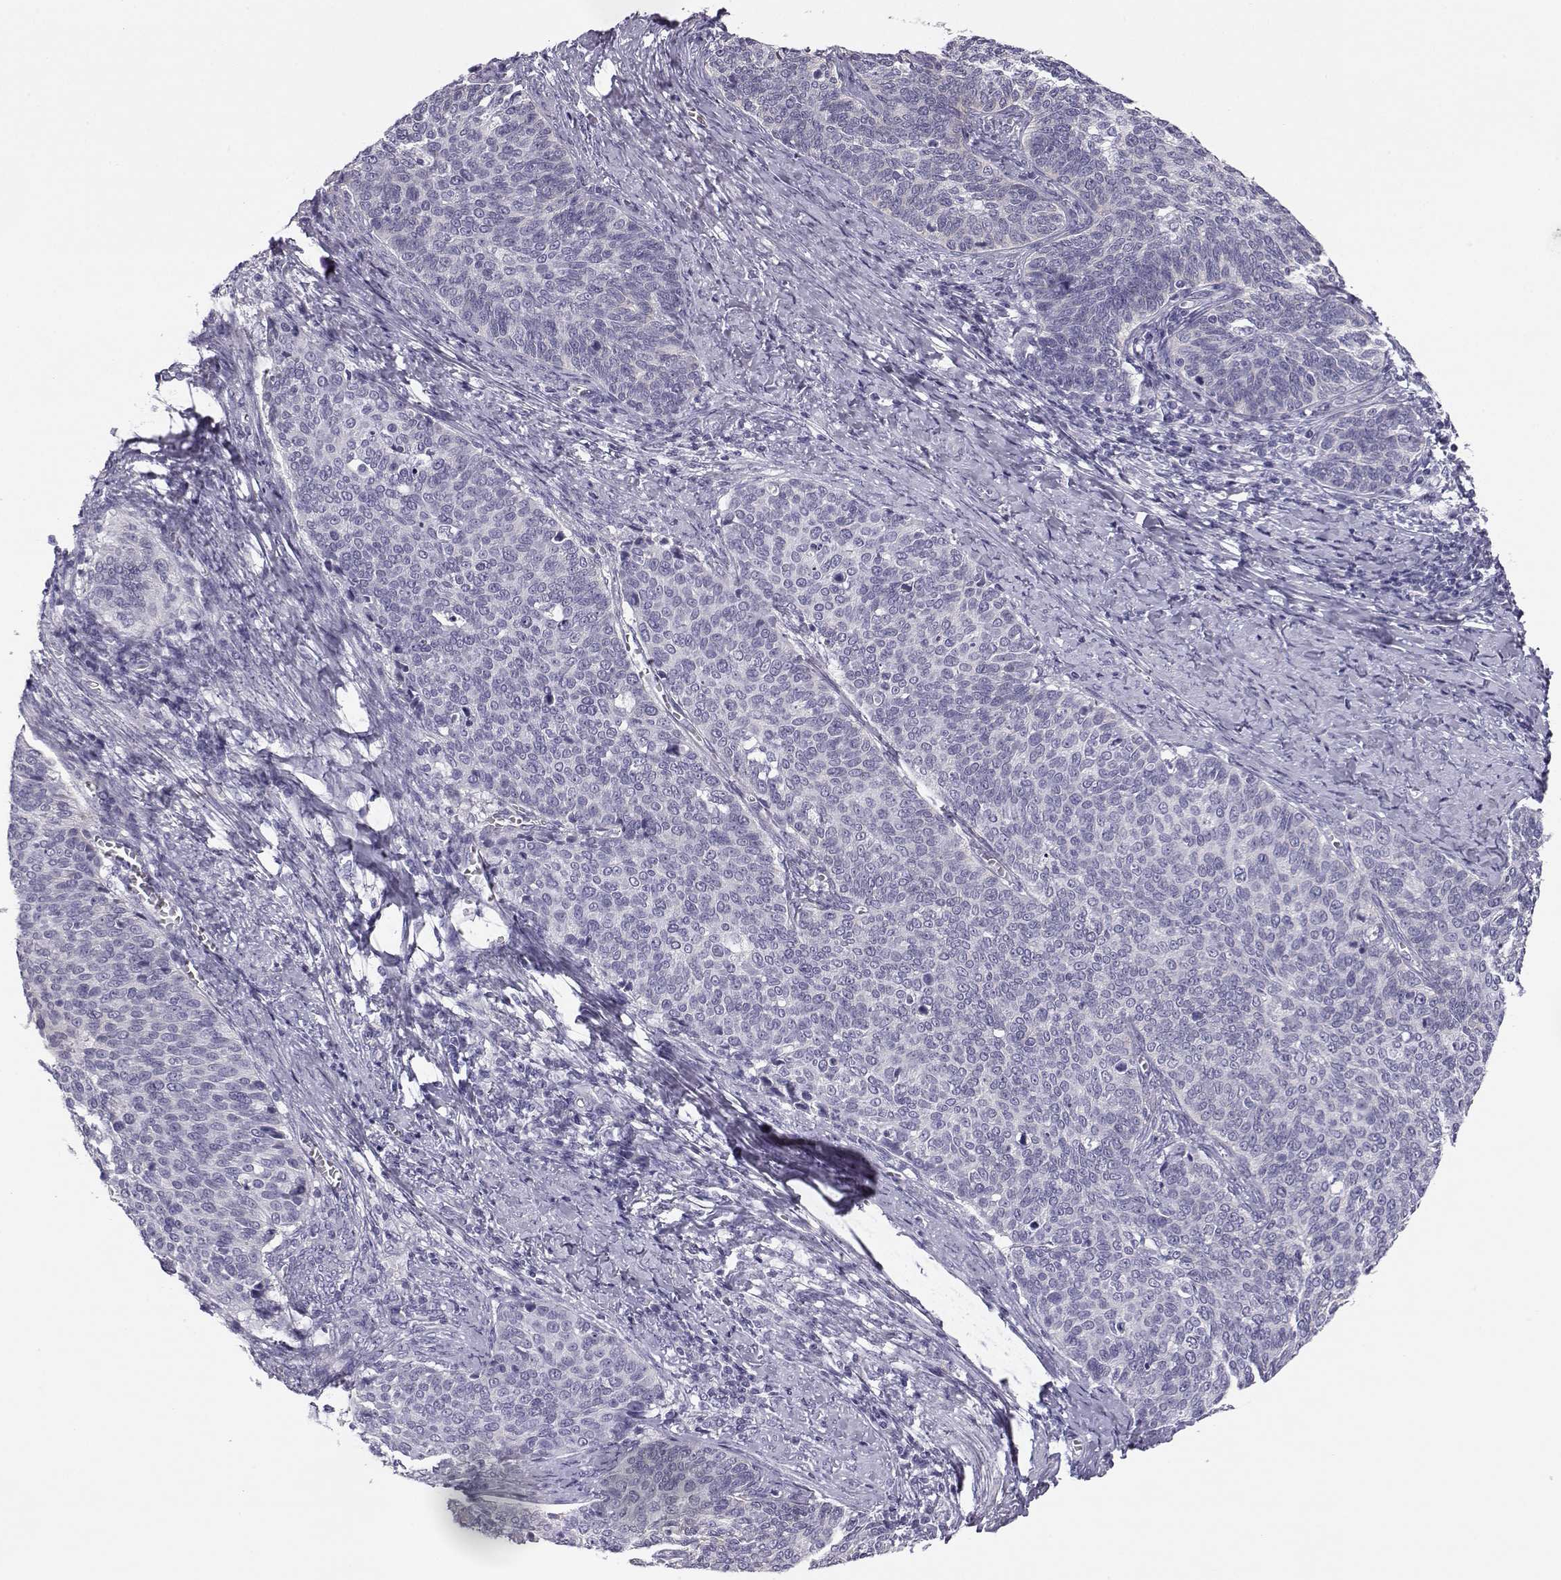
{"staining": {"intensity": "negative", "quantity": "none", "location": "none"}, "tissue": "cervical cancer", "cell_type": "Tumor cells", "image_type": "cancer", "snomed": [{"axis": "morphology", "description": "Normal tissue, NOS"}, {"axis": "morphology", "description": "Squamous cell carcinoma, NOS"}, {"axis": "topography", "description": "Cervix"}], "caption": "The image shows no staining of tumor cells in cervical cancer.", "gene": "KCNMB4", "patient": {"sex": "female", "age": 39}}